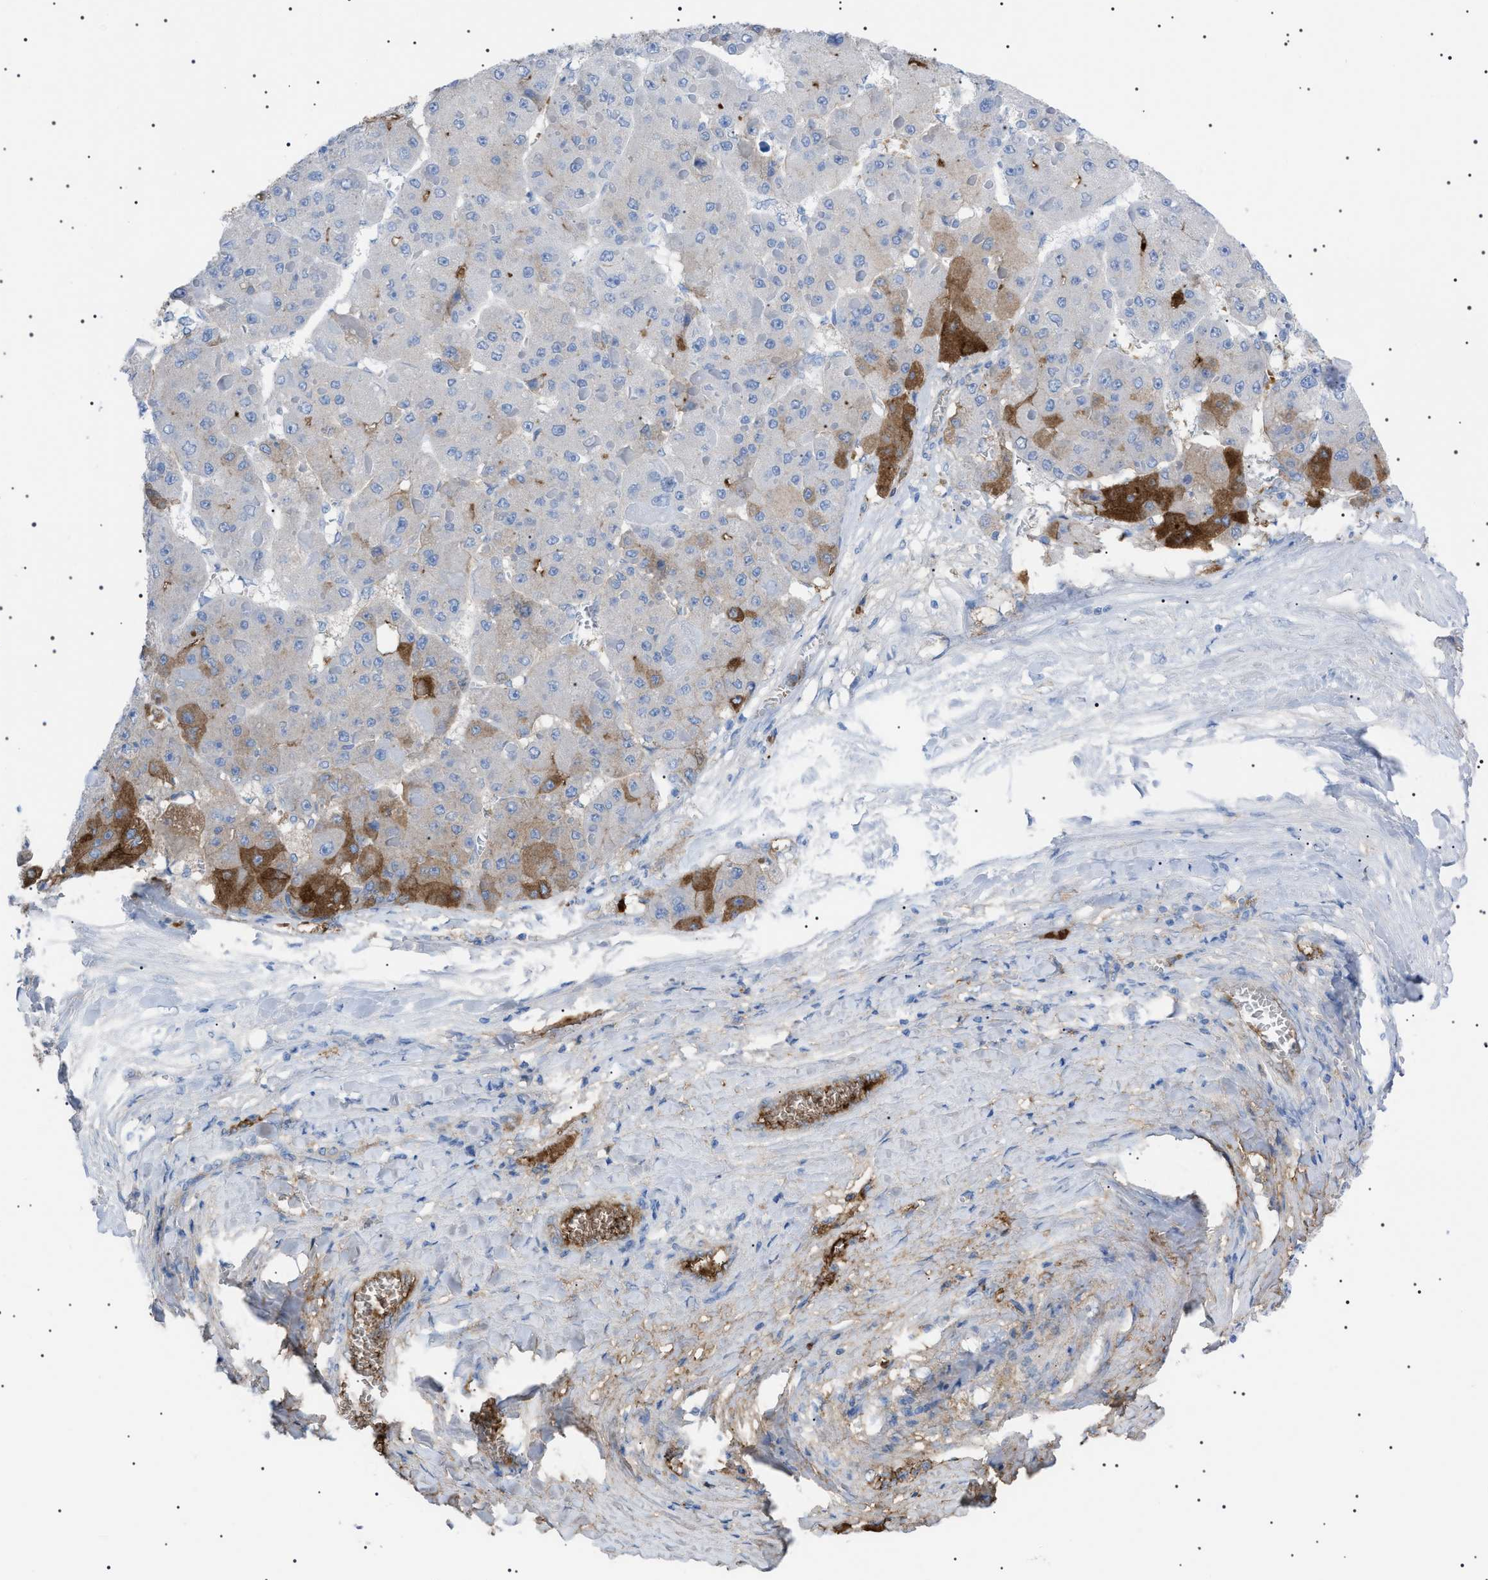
{"staining": {"intensity": "strong", "quantity": "<25%", "location": "cytoplasmic/membranous"}, "tissue": "liver cancer", "cell_type": "Tumor cells", "image_type": "cancer", "snomed": [{"axis": "morphology", "description": "Carcinoma, Hepatocellular, NOS"}, {"axis": "topography", "description": "Liver"}], "caption": "Tumor cells exhibit medium levels of strong cytoplasmic/membranous positivity in approximately <25% of cells in human hepatocellular carcinoma (liver).", "gene": "LPA", "patient": {"sex": "female", "age": 73}}